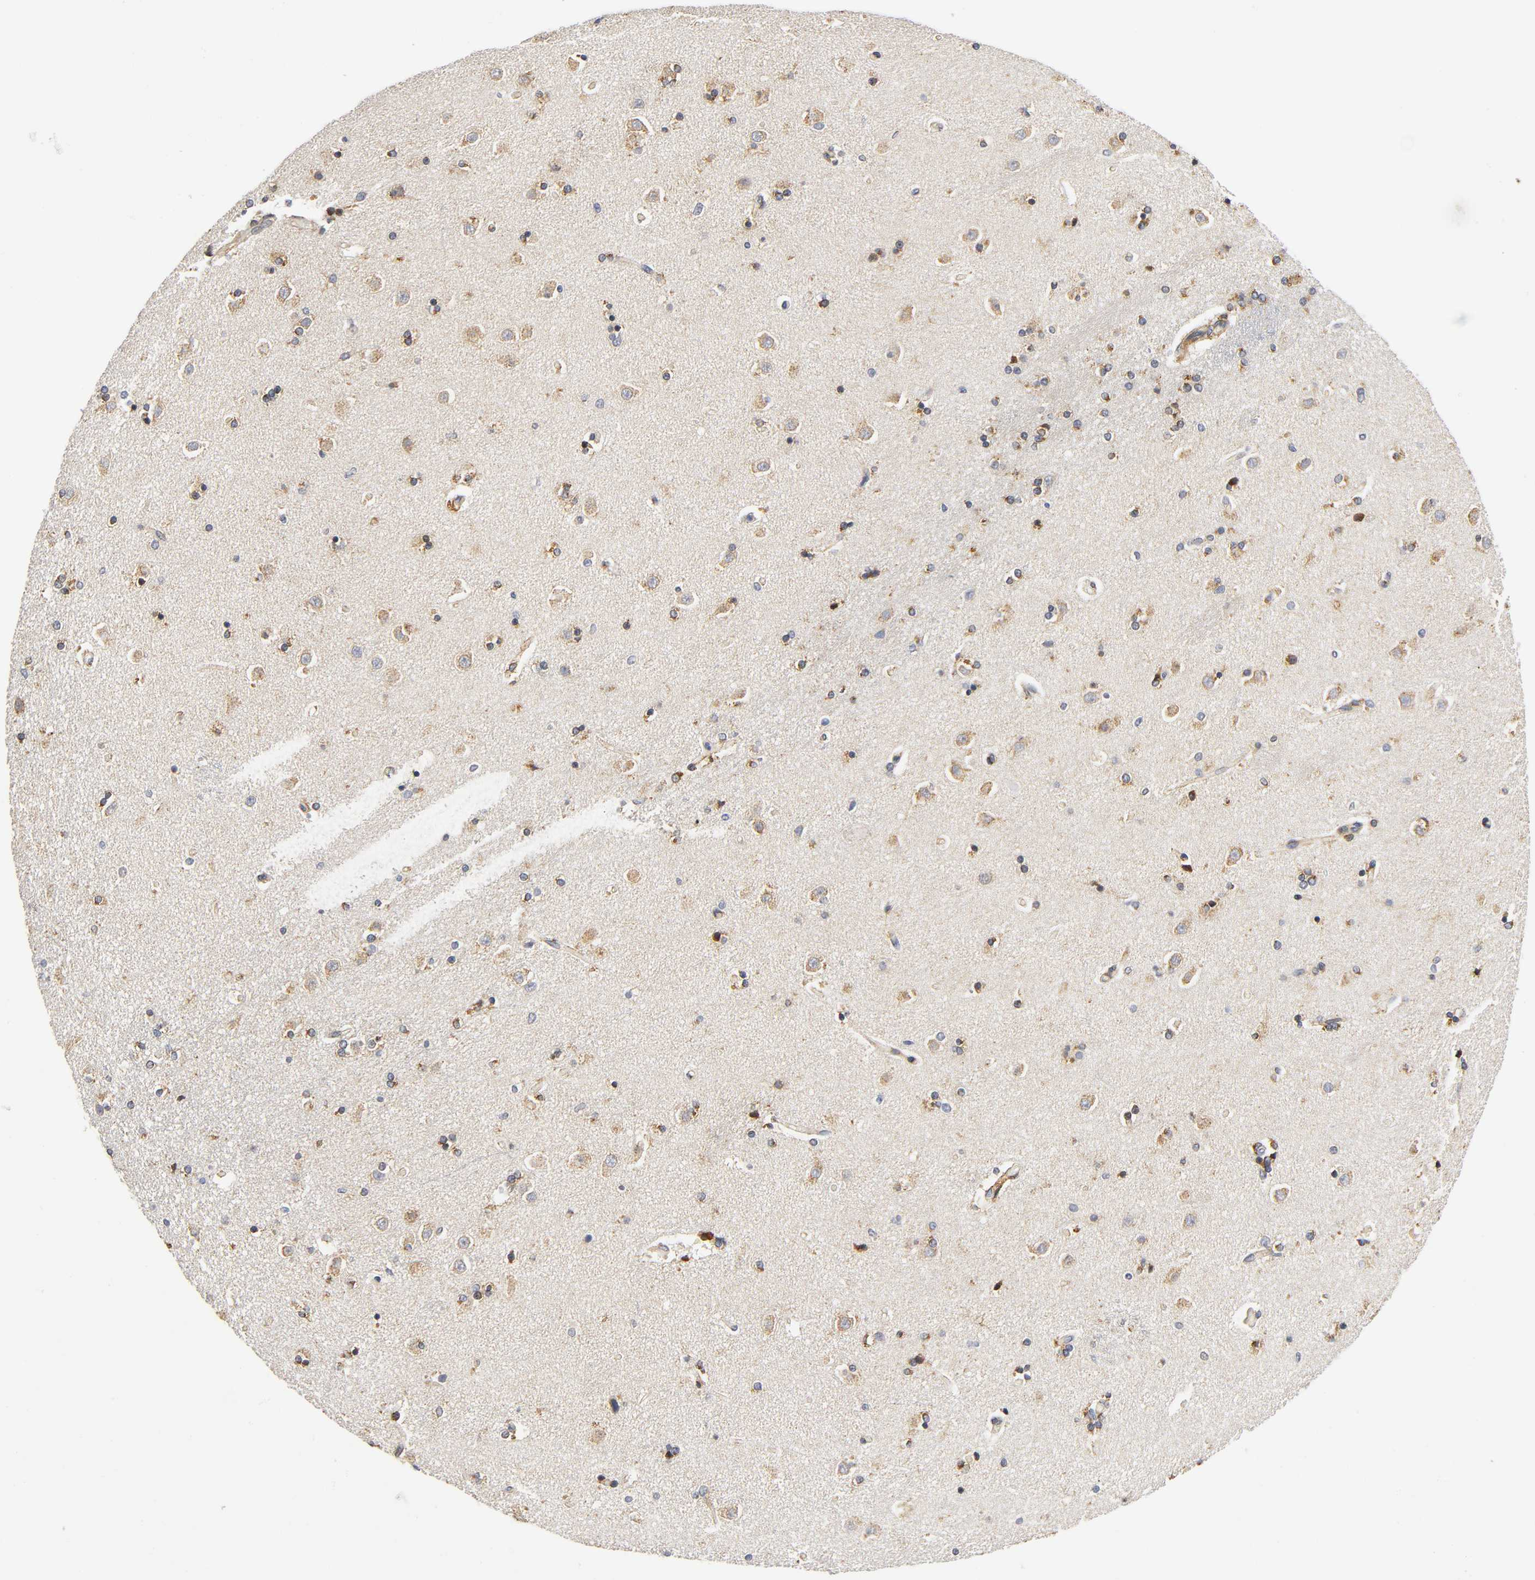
{"staining": {"intensity": "moderate", "quantity": ">75%", "location": "cytoplasmic/membranous"}, "tissue": "caudate", "cell_type": "Glial cells", "image_type": "normal", "snomed": [{"axis": "morphology", "description": "Normal tissue, NOS"}, {"axis": "topography", "description": "Lateral ventricle wall"}], "caption": "High-magnification brightfield microscopy of normal caudate stained with DAB (brown) and counterstained with hematoxylin (blue). glial cells exhibit moderate cytoplasmic/membranous staining is present in approximately>75% of cells.", "gene": "SOS2", "patient": {"sex": "female", "age": 54}}